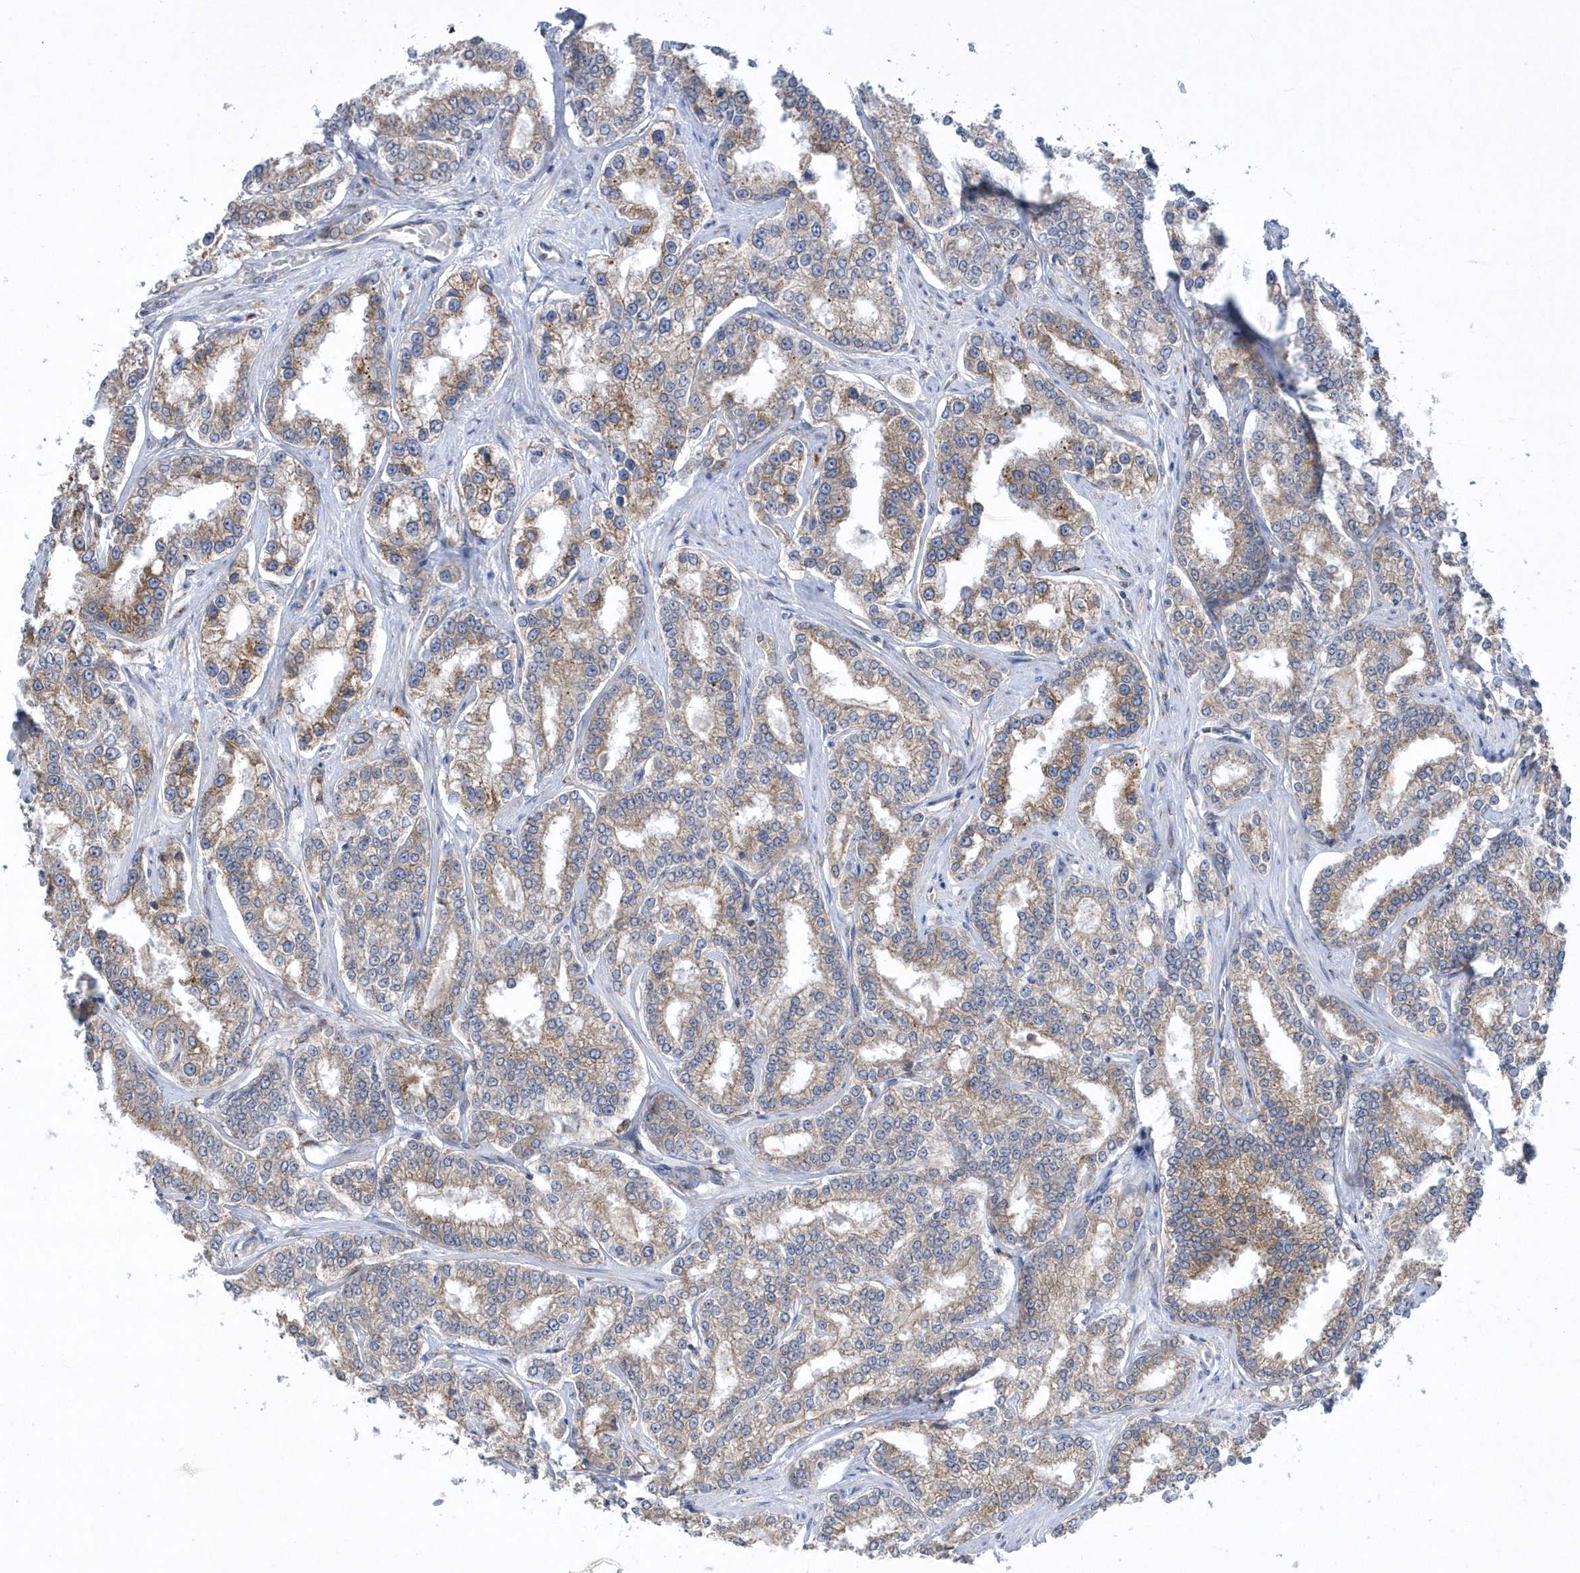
{"staining": {"intensity": "weak", "quantity": ">75%", "location": "cytoplasmic/membranous"}, "tissue": "prostate cancer", "cell_type": "Tumor cells", "image_type": "cancer", "snomed": [{"axis": "morphology", "description": "Normal tissue, NOS"}, {"axis": "morphology", "description": "Adenocarcinoma, High grade"}, {"axis": "topography", "description": "Prostate"}], "caption": "Human prostate cancer (high-grade adenocarcinoma) stained with a brown dye reveals weak cytoplasmic/membranous positive staining in approximately >75% of tumor cells.", "gene": "MED31", "patient": {"sex": "male", "age": 83}}